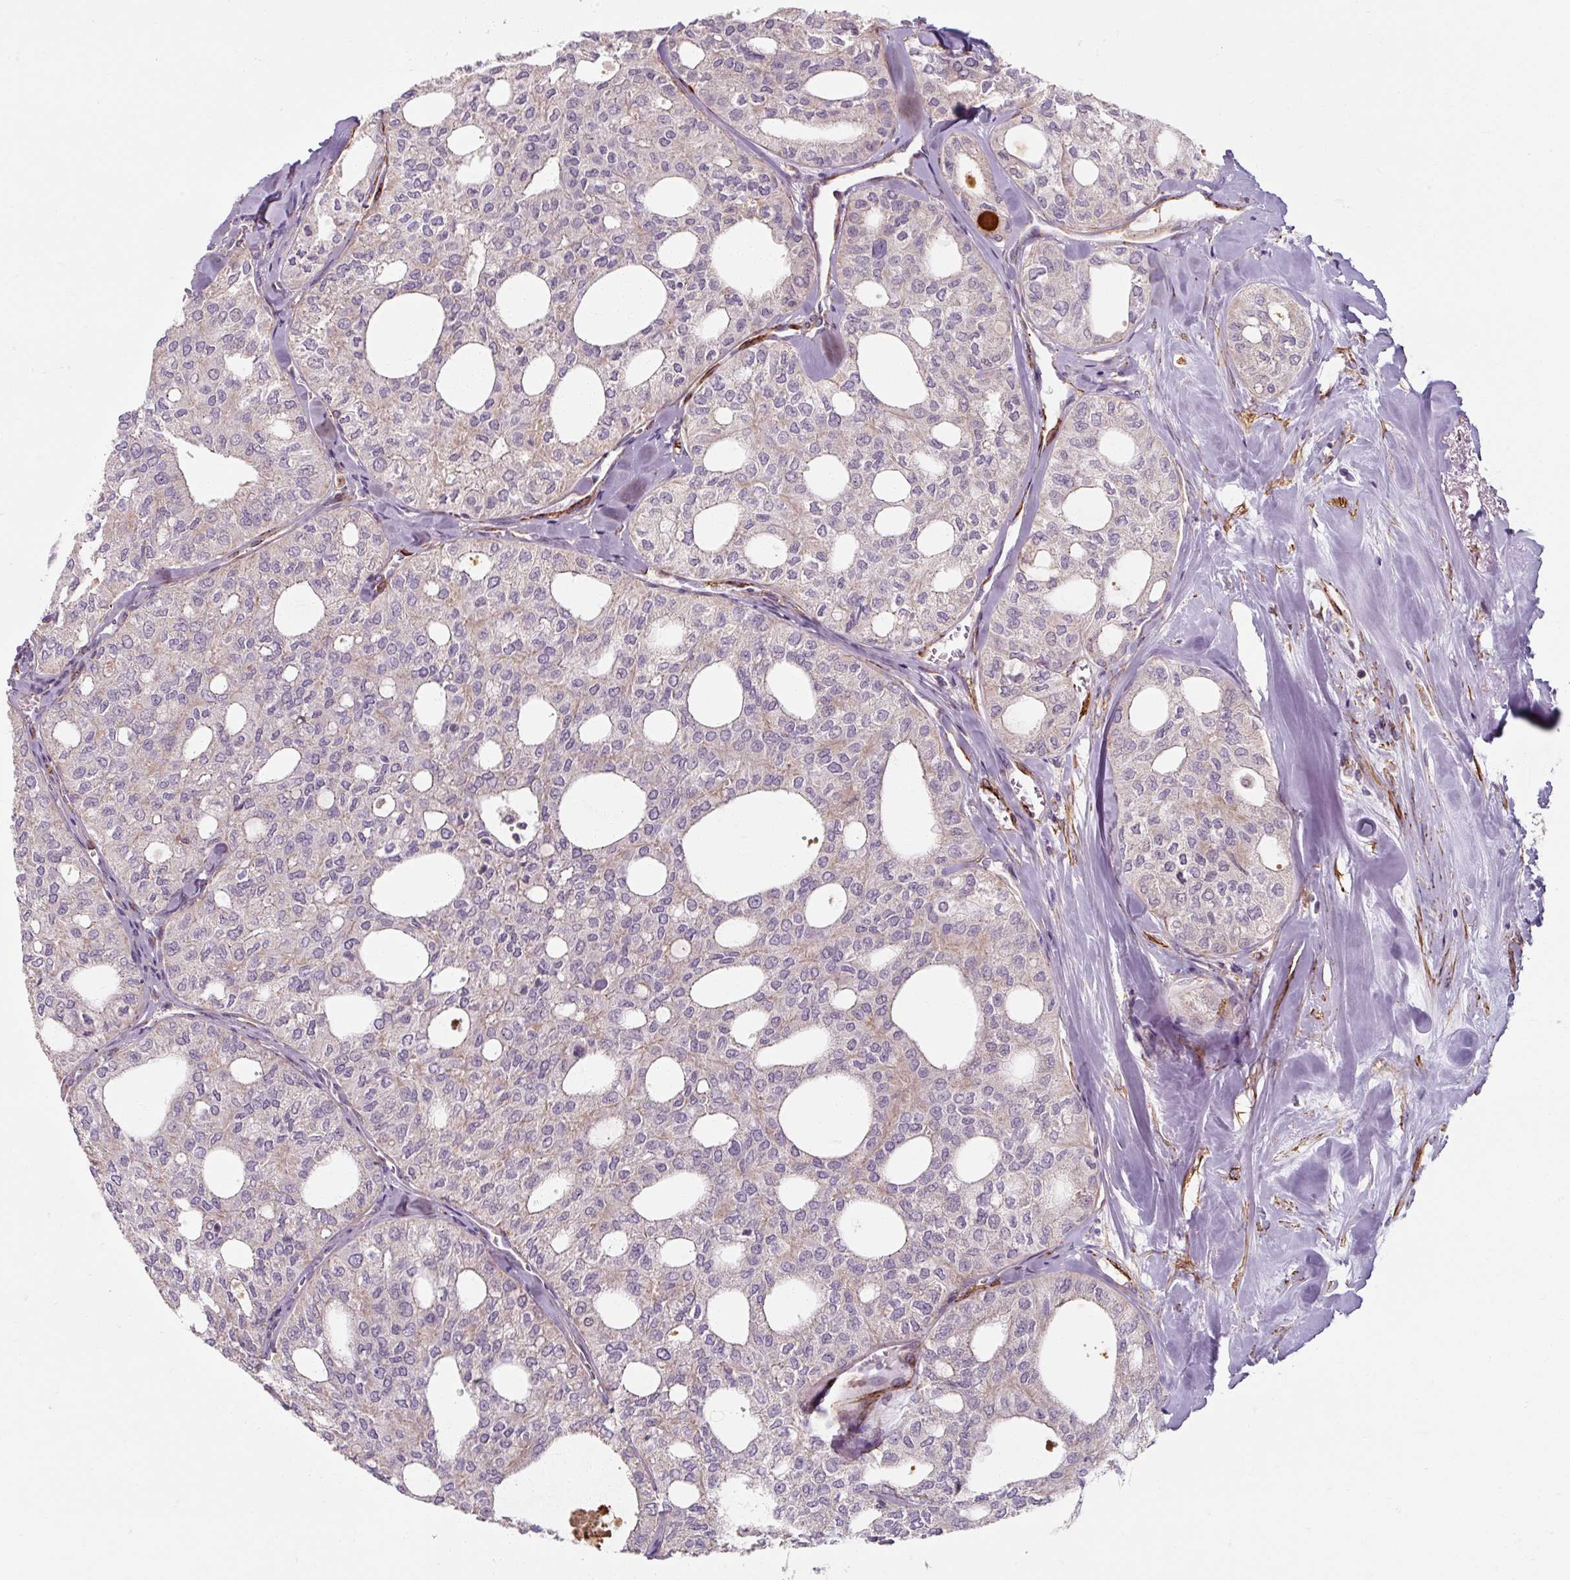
{"staining": {"intensity": "negative", "quantity": "none", "location": "none"}, "tissue": "thyroid cancer", "cell_type": "Tumor cells", "image_type": "cancer", "snomed": [{"axis": "morphology", "description": "Follicular adenoma carcinoma, NOS"}, {"axis": "topography", "description": "Thyroid gland"}], "caption": "Follicular adenoma carcinoma (thyroid) stained for a protein using IHC reveals no expression tumor cells.", "gene": "MRPS5", "patient": {"sex": "male", "age": 75}}